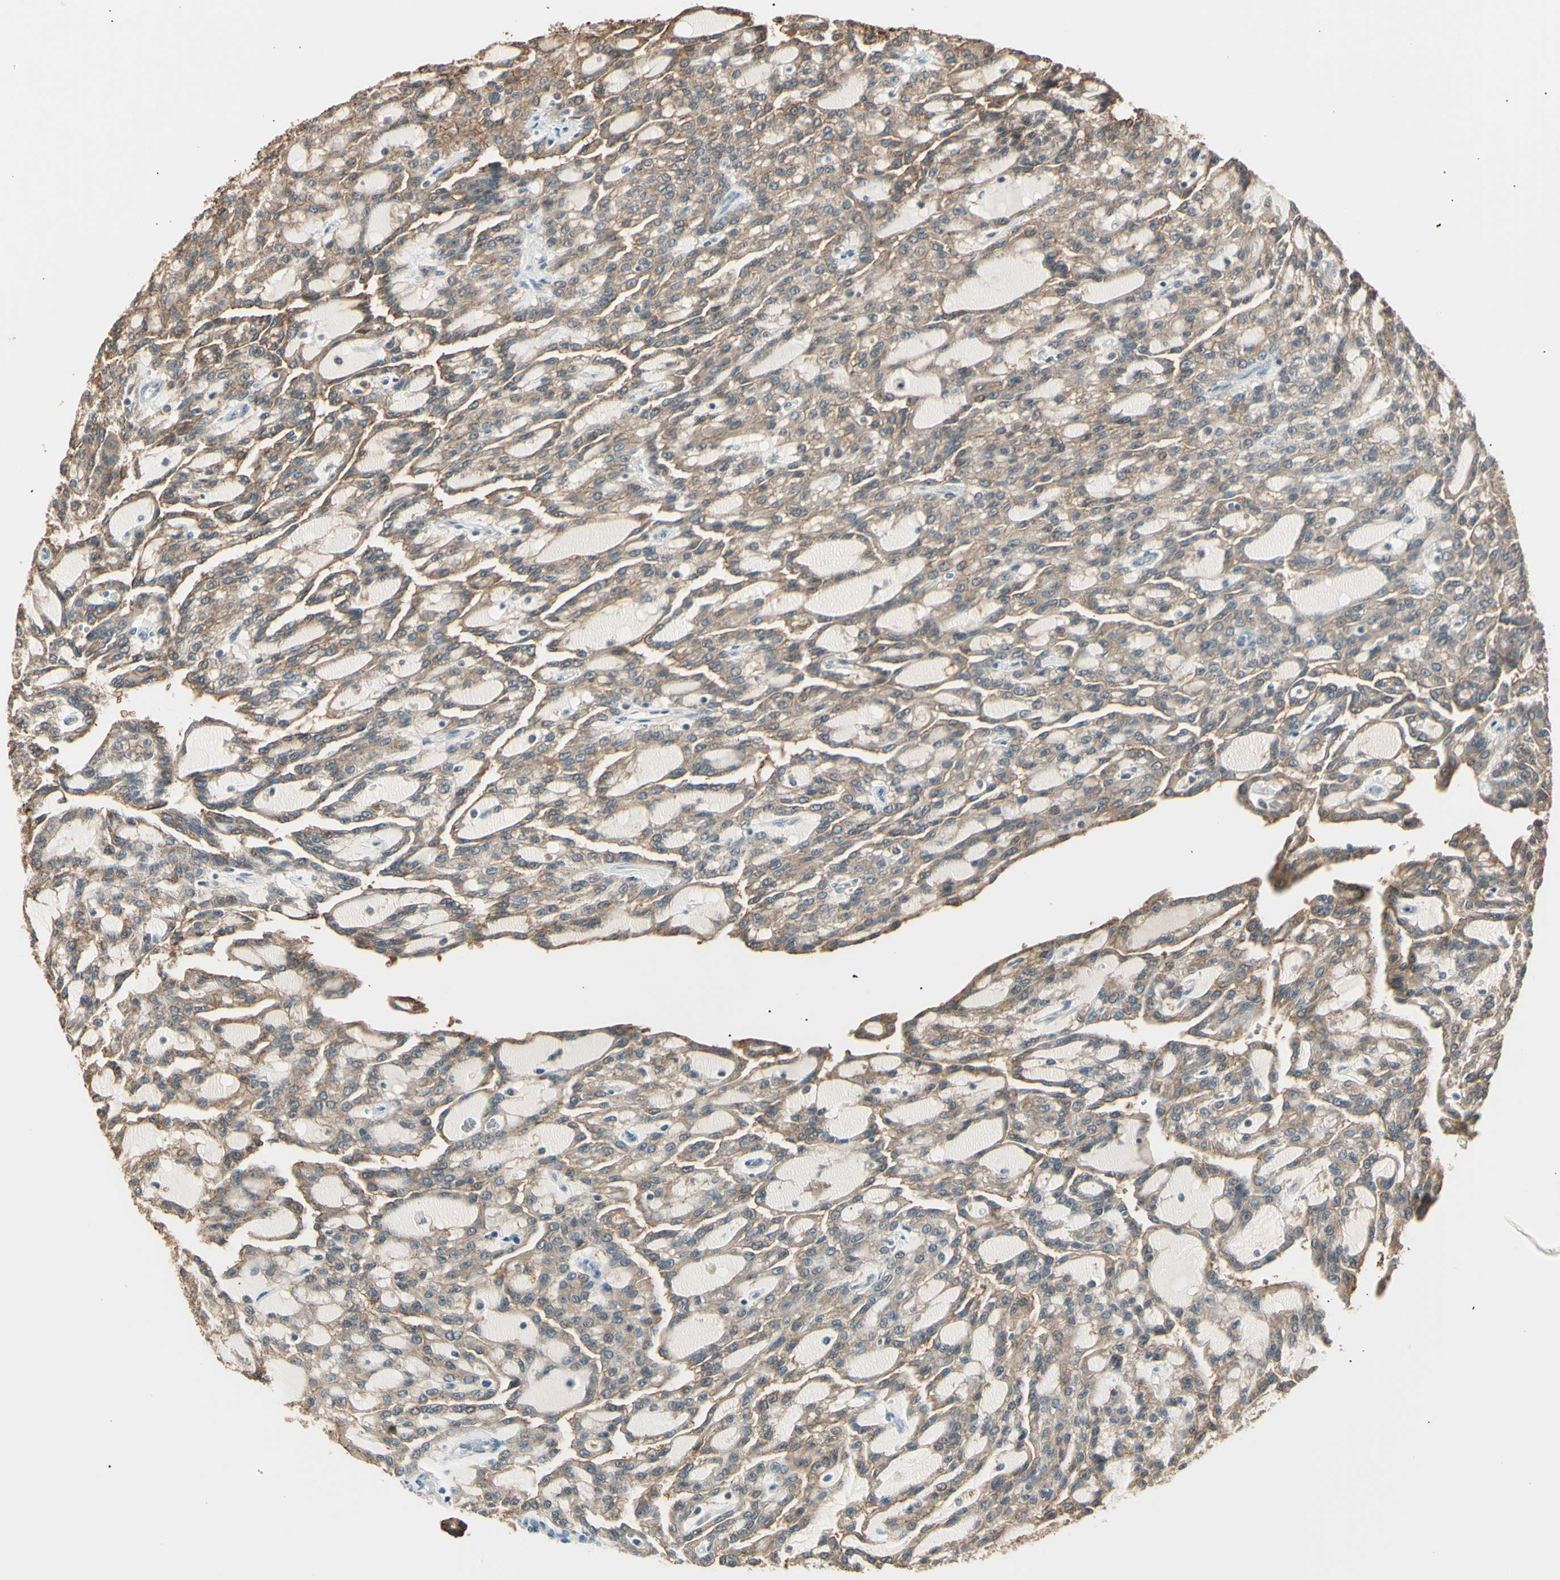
{"staining": {"intensity": "weak", "quantity": ">75%", "location": "cytoplasmic/membranous"}, "tissue": "renal cancer", "cell_type": "Tumor cells", "image_type": "cancer", "snomed": [{"axis": "morphology", "description": "Adenocarcinoma, NOS"}, {"axis": "topography", "description": "Kidney"}], "caption": "Renal adenocarcinoma was stained to show a protein in brown. There is low levels of weak cytoplasmic/membranous expression in about >75% of tumor cells. The staining was performed using DAB (3,3'-diaminobenzidine), with brown indicating positive protein expression. Nuclei are stained blue with hematoxylin.", "gene": "LHPP", "patient": {"sex": "male", "age": 63}}